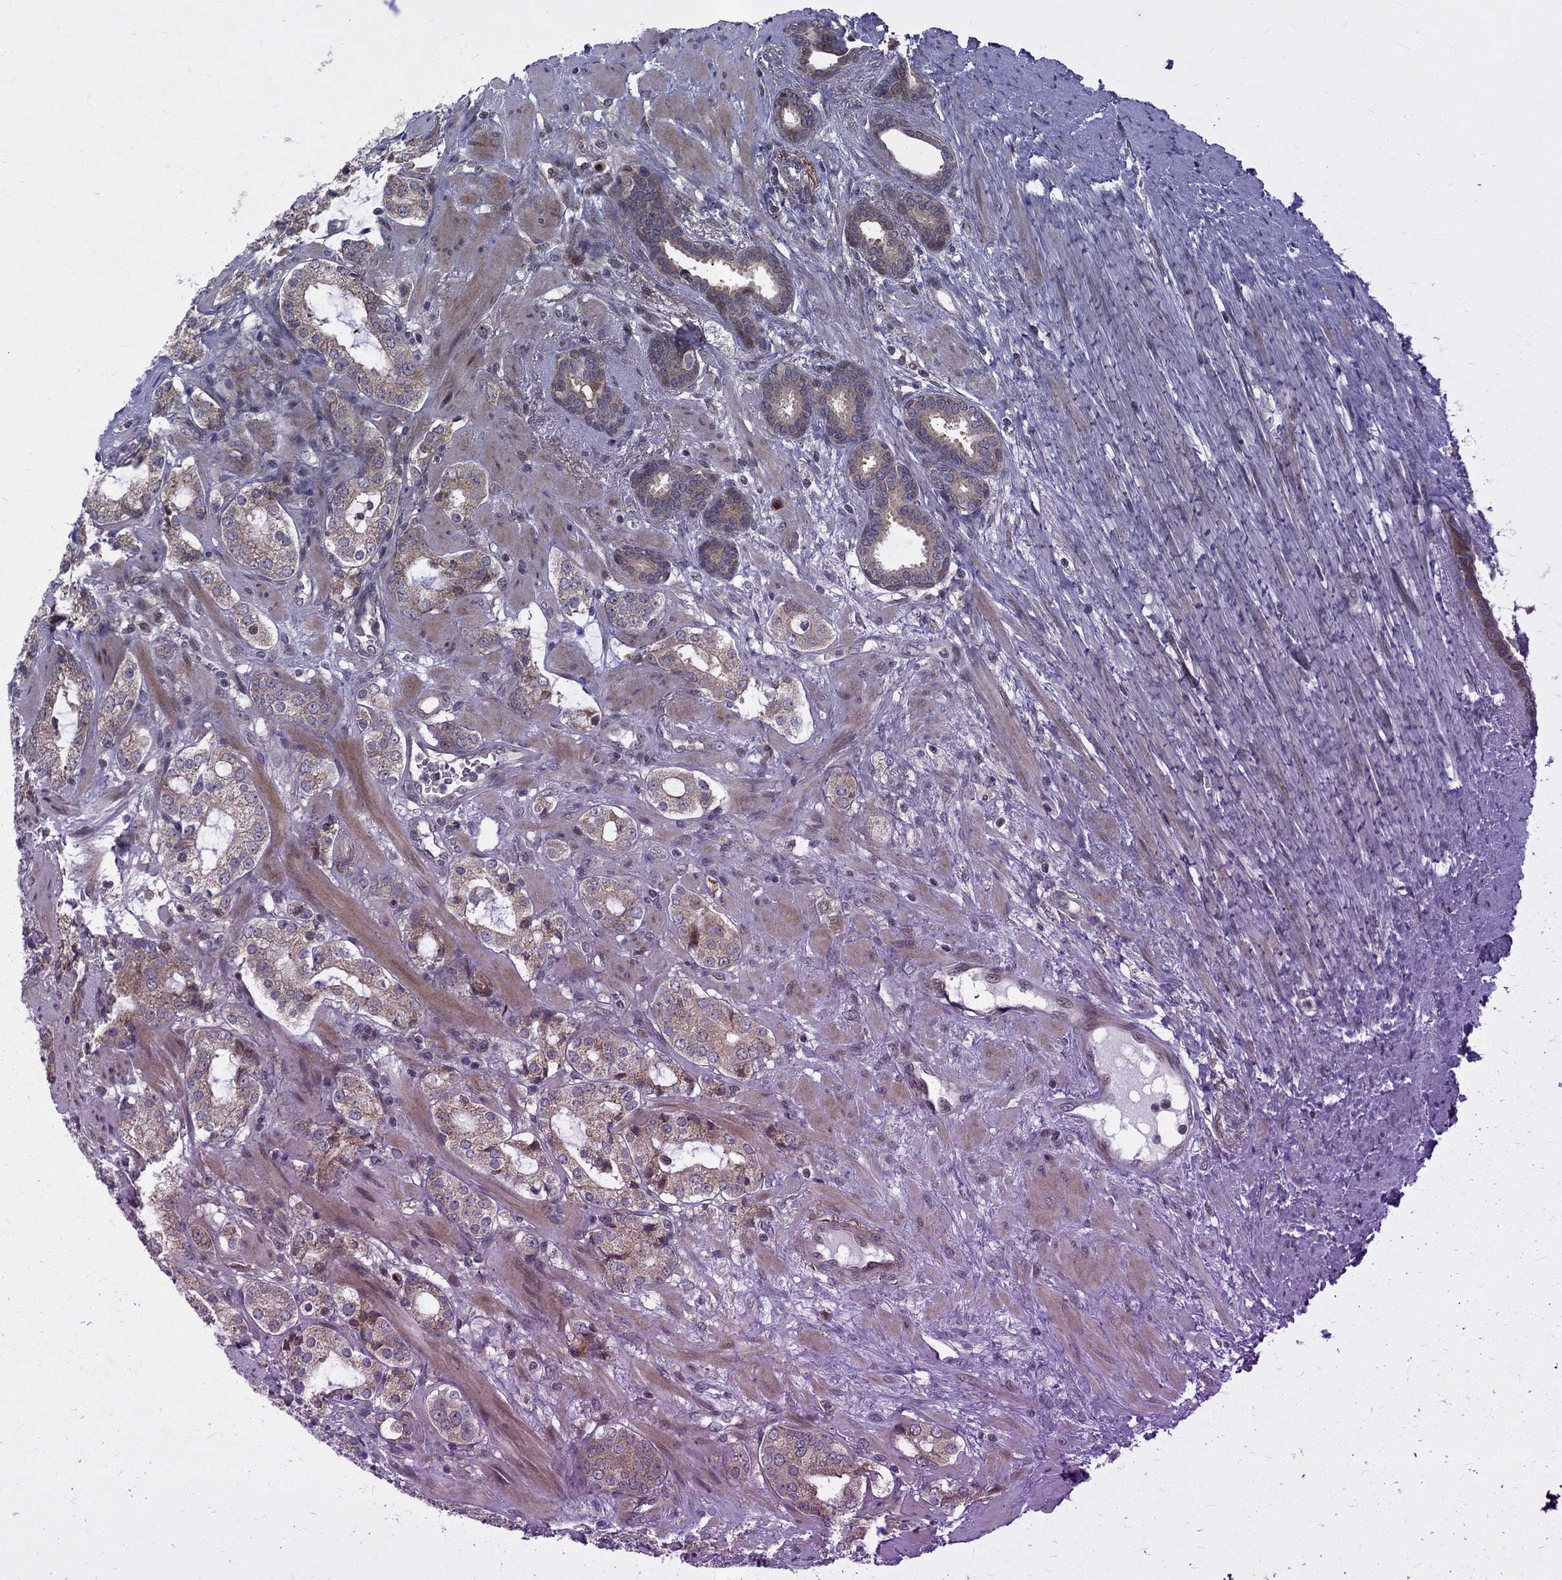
{"staining": {"intensity": "weak", "quantity": "25%-75%", "location": "cytoplasmic/membranous"}, "tissue": "prostate cancer", "cell_type": "Tumor cells", "image_type": "cancer", "snomed": [{"axis": "morphology", "description": "Adenocarcinoma, NOS"}, {"axis": "topography", "description": "Prostate"}], "caption": "Protein expression analysis of human adenocarcinoma (prostate) reveals weak cytoplasmic/membranous positivity in about 25%-75% of tumor cells.", "gene": "WDR19", "patient": {"sex": "male", "age": 66}}